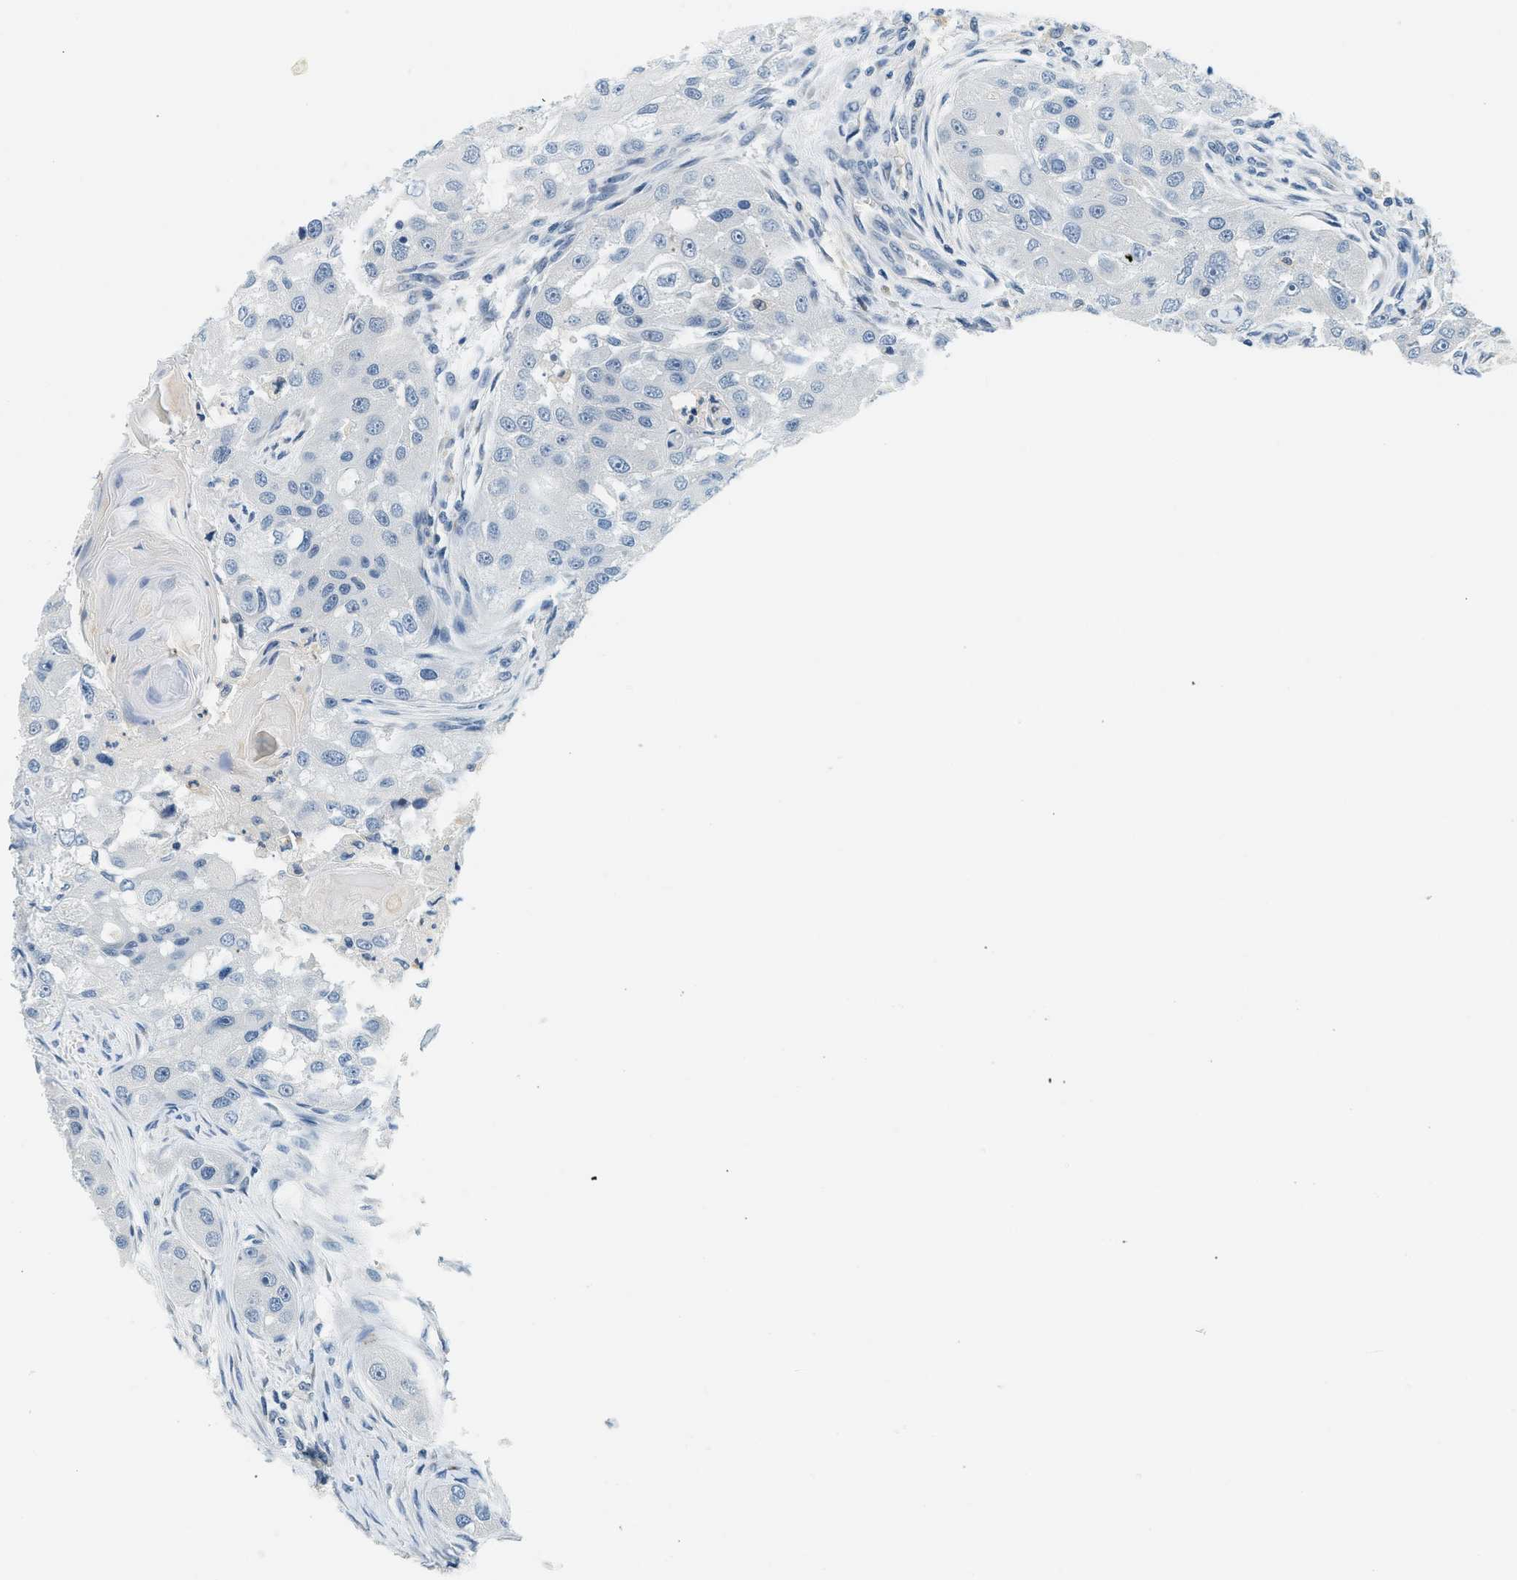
{"staining": {"intensity": "negative", "quantity": "none", "location": "none"}, "tissue": "head and neck cancer", "cell_type": "Tumor cells", "image_type": "cancer", "snomed": [{"axis": "morphology", "description": "Normal tissue, NOS"}, {"axis": "morphology", "description": "Squamous cell carcinoma, NOS"}, {"axis": "topography", "description": "Skeletal muscle"}, {"axis": "topography", "description": "Head-Neck"}], "caption": "High power microscopy histopathology image of an IHC micrograph of squamous cell carcinoma (head and neck), revealing no significant positivity in tumor cells.", "gene": "RASGRP2", "patient": {"sex": "male", "age": 51}}